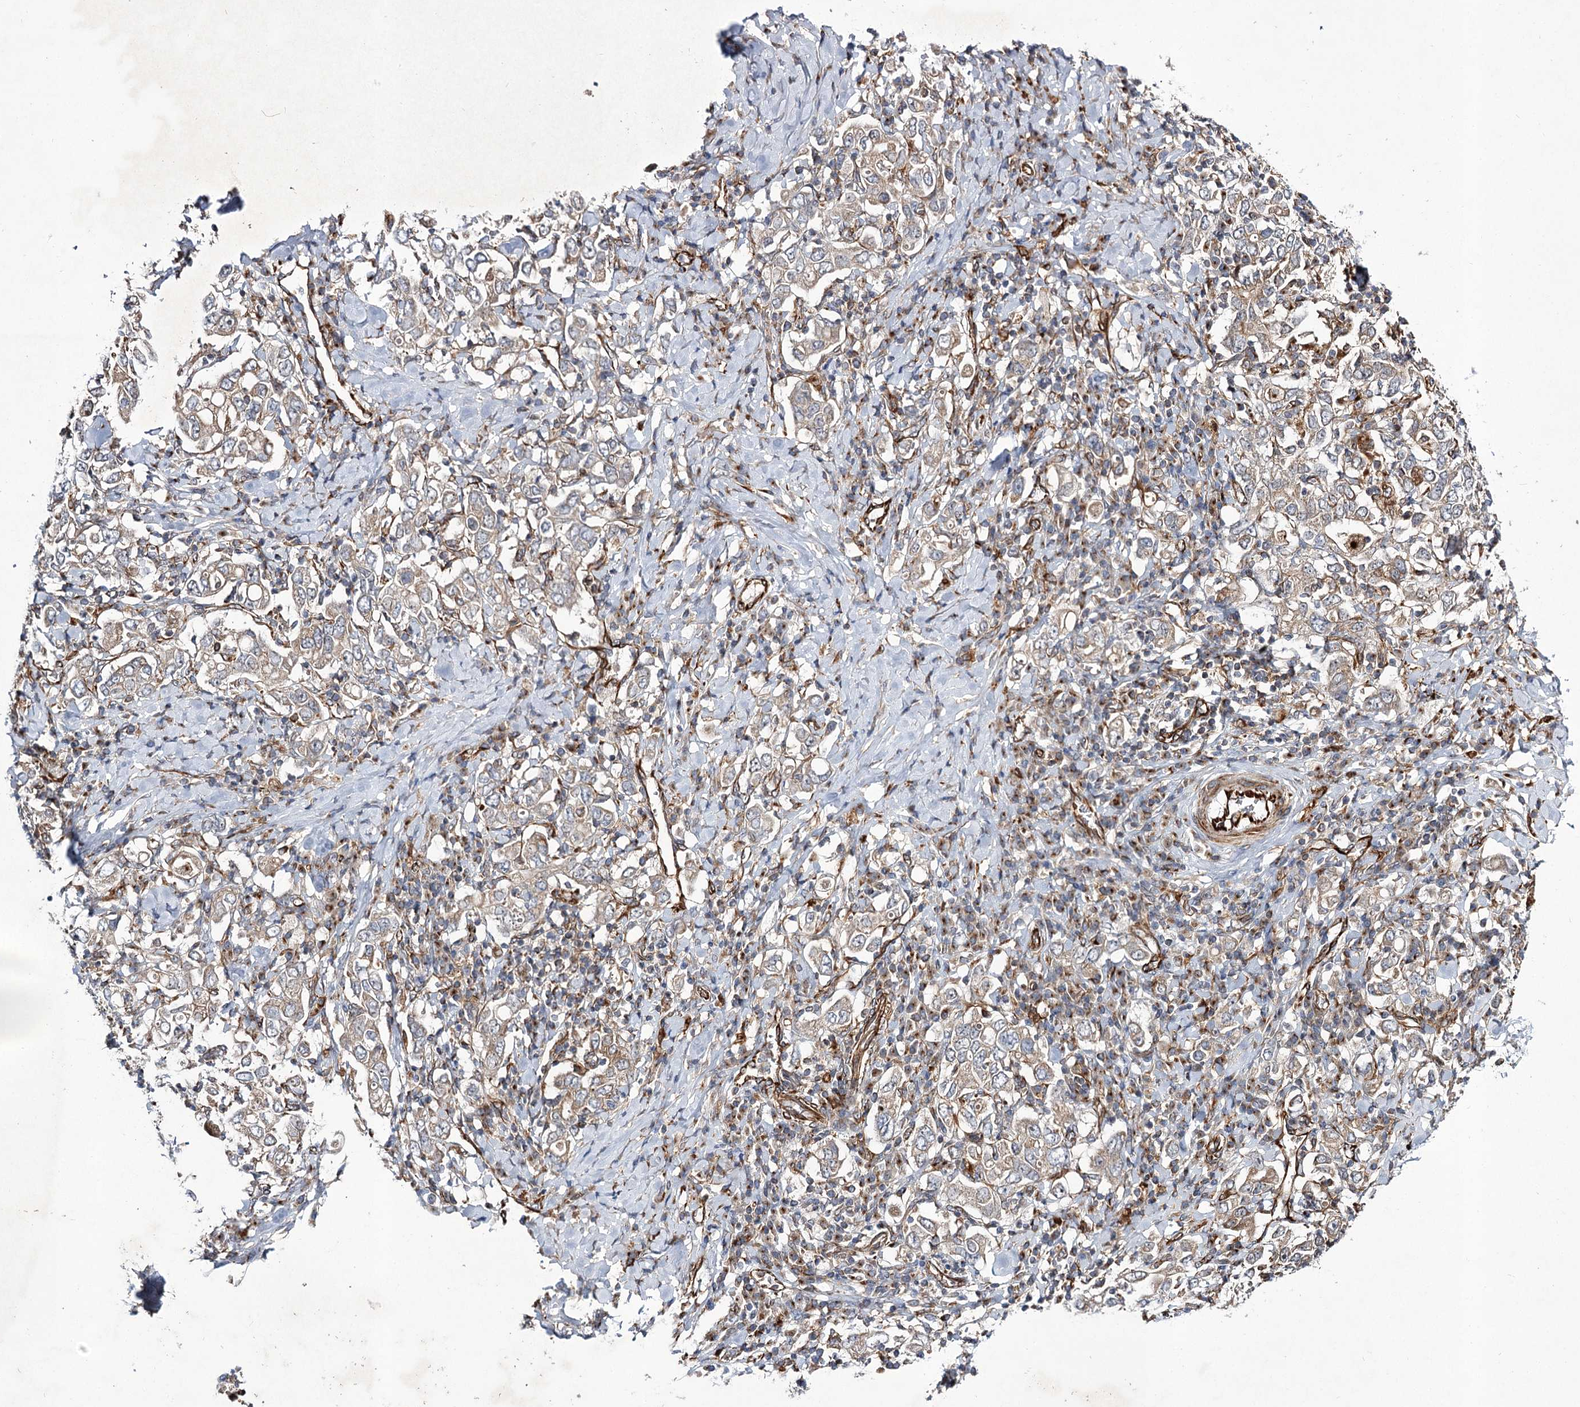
{"staining": {"intensity": "weak", "quantity": "25%-75%", "location": "cytoplasmic/membranous"}, "tissue": "stomach cancer", "cell_type": "Tumor cells", "image_type": "cancer", "snomed": [{"axis": "morphology", "description": "Adenocarcinoma, NOS"}, {"axis": "topography", "description": "Stomach, upper"}], "caption": "Immunohistochemical staining of stomach cancer displays weak cytoplasmic/membranous protein expression in approximately 25%-75% of tumor cells.", "gene": "DPEP2", "patient": {"sex": "male", "age": 62}}